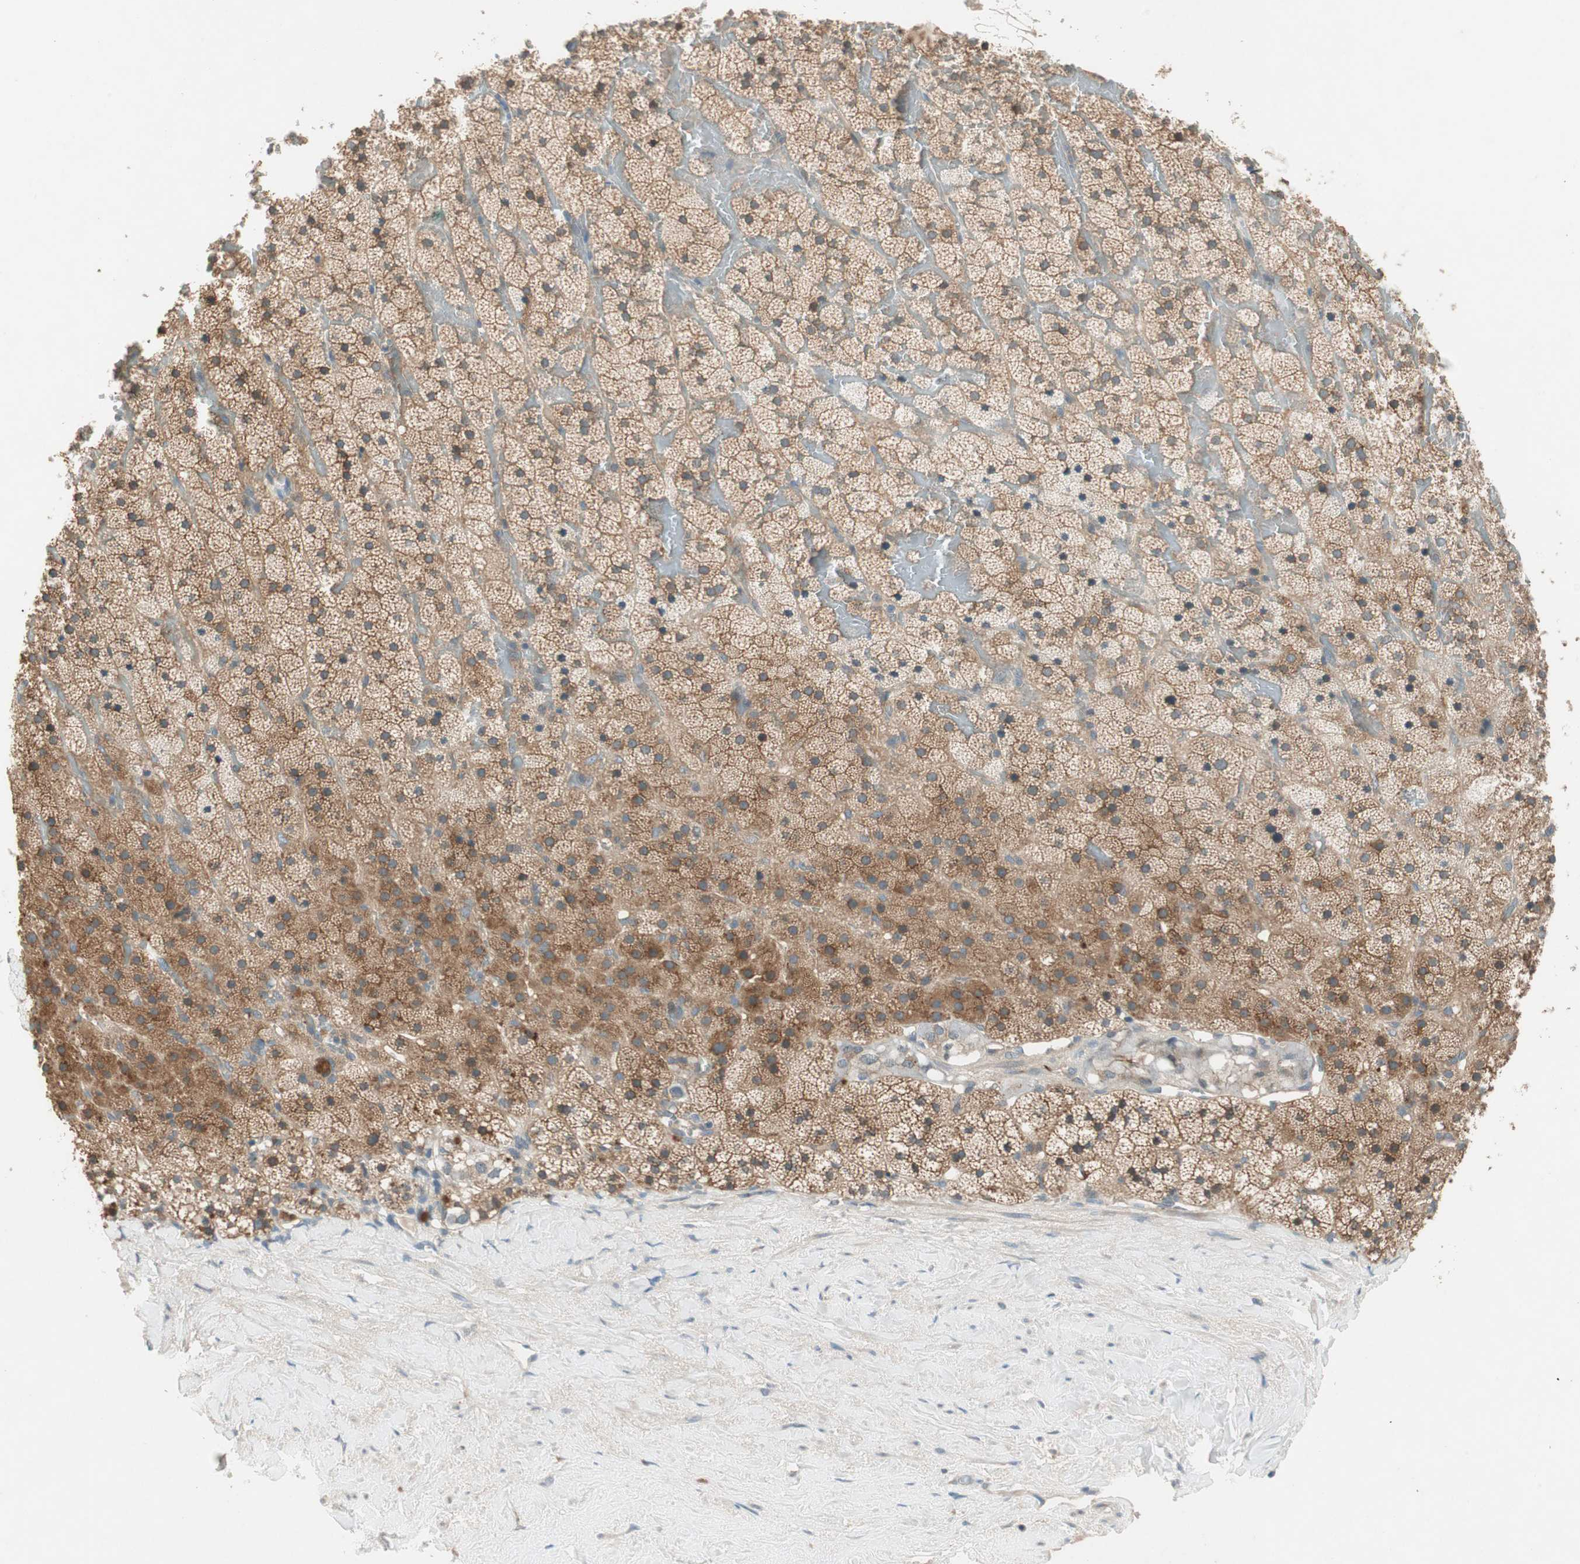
{"staining": {"intensity": "moderate", "quantity": ">75%", "location": "cytoplasmic/membranous"}, "tissue": "adrenal gland", "cell_type": "Glandular cells", "image_type": "normal", "snomed": [{"axis": "morphology", "description": "Normal tissue, NOS"}, {"axis": "topography", "description": "Adrenal gland"}], "caption": "Protein staining displays moderate cytoplasmic/membranous positivity in approximately >75% of glandular cells in unremarkable adrenal gland. Nuclei are stained in blue.", "gene": "NCLN", "patient": {"sex": "male", "age": 35}}